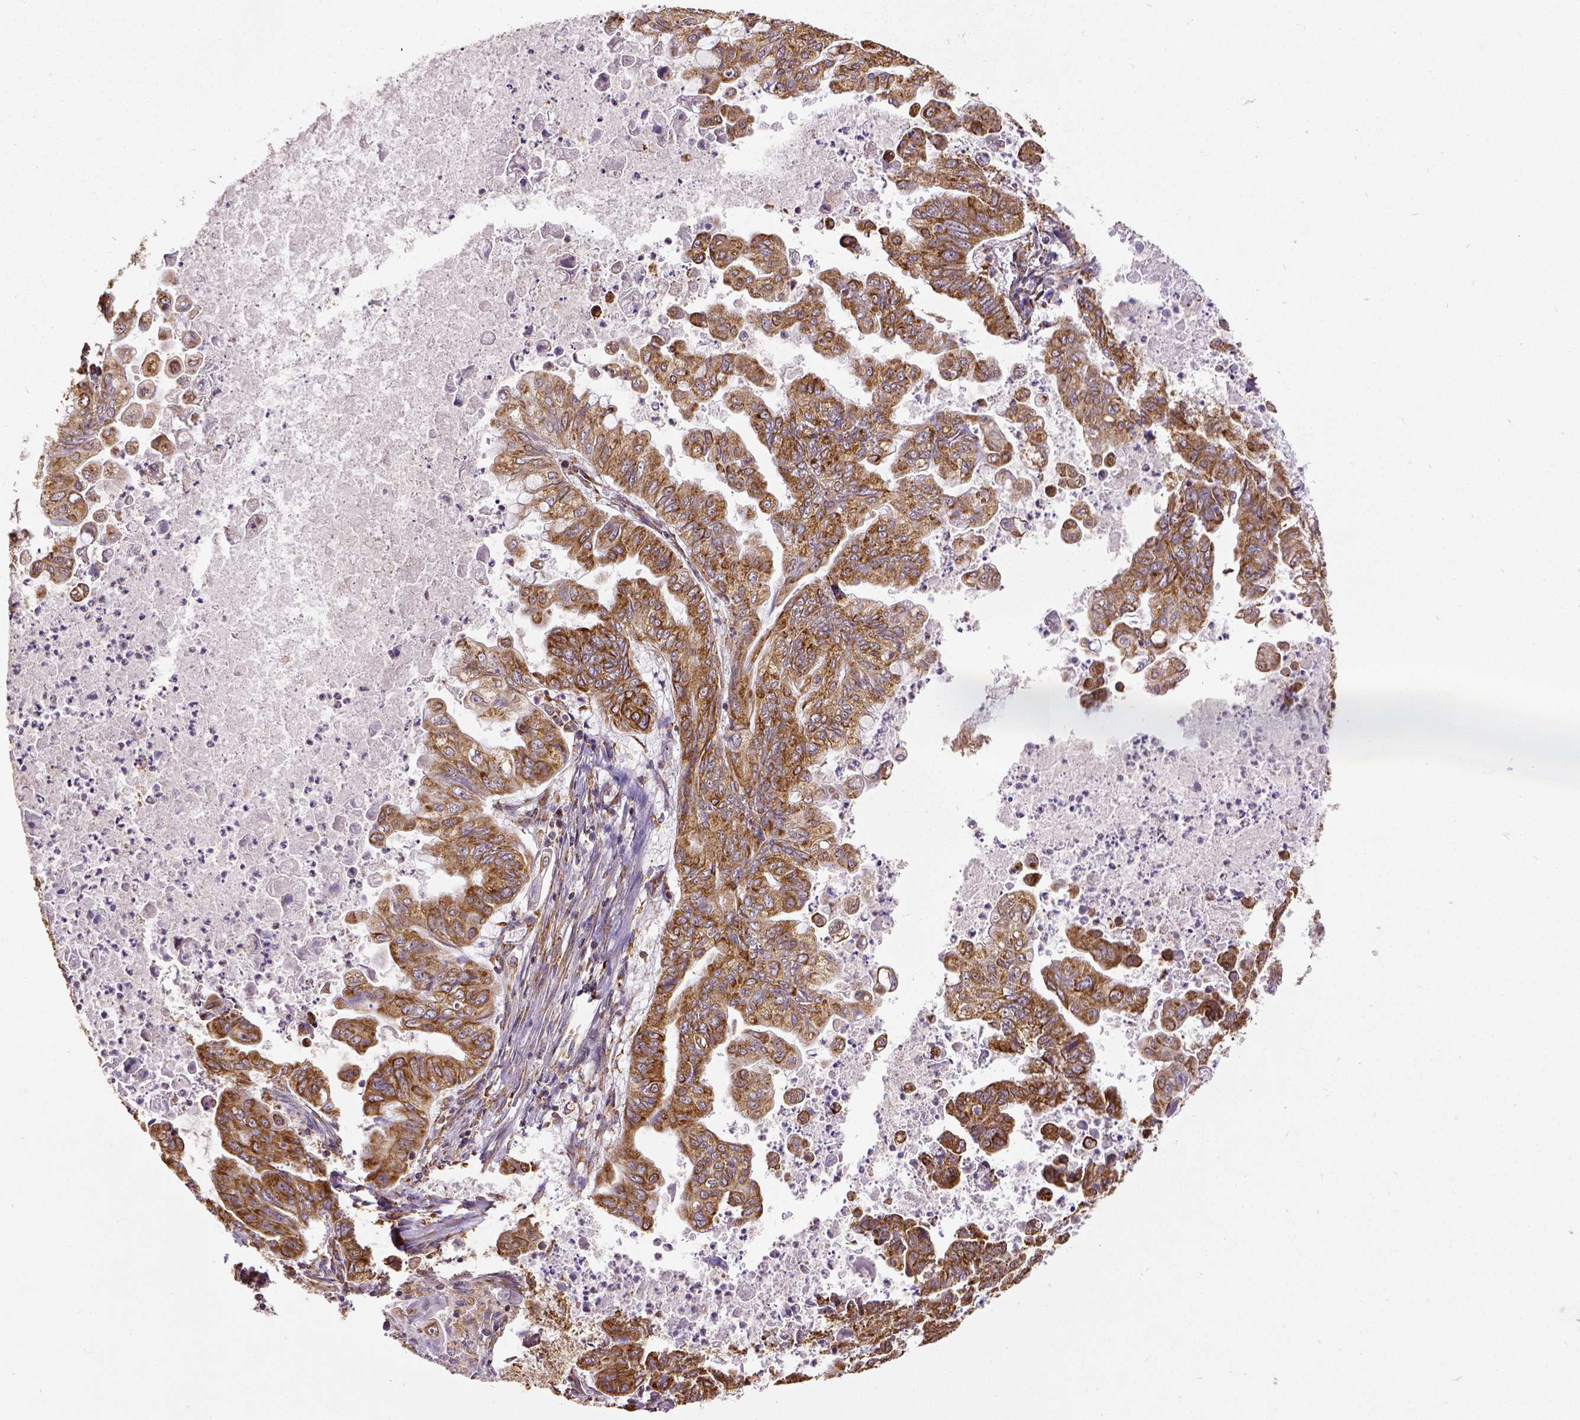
{"staining": {"intensity": "moderate", "quantity": ">75%", "location": "cytoplasmic/membranous"}, "tissue": "stomach cancer", "cell_type": "Tumor cells", "image_type": "cancer", "snomed": [{"axis": "morphology", "description": "Adenocarcinoma, NOS"}, {"axis": "topography", "description": "Stomach, upper"}], "caption": "Adenocarcinoma (stomach) stained with DAB immunohistochemistry (IHC) demonstrates medium levels of moderate cytoplasmic/membranous expression in about >75% of tumor cells.", "gene": "MTDH", "patient": {"sex": "male", "age": 80}}